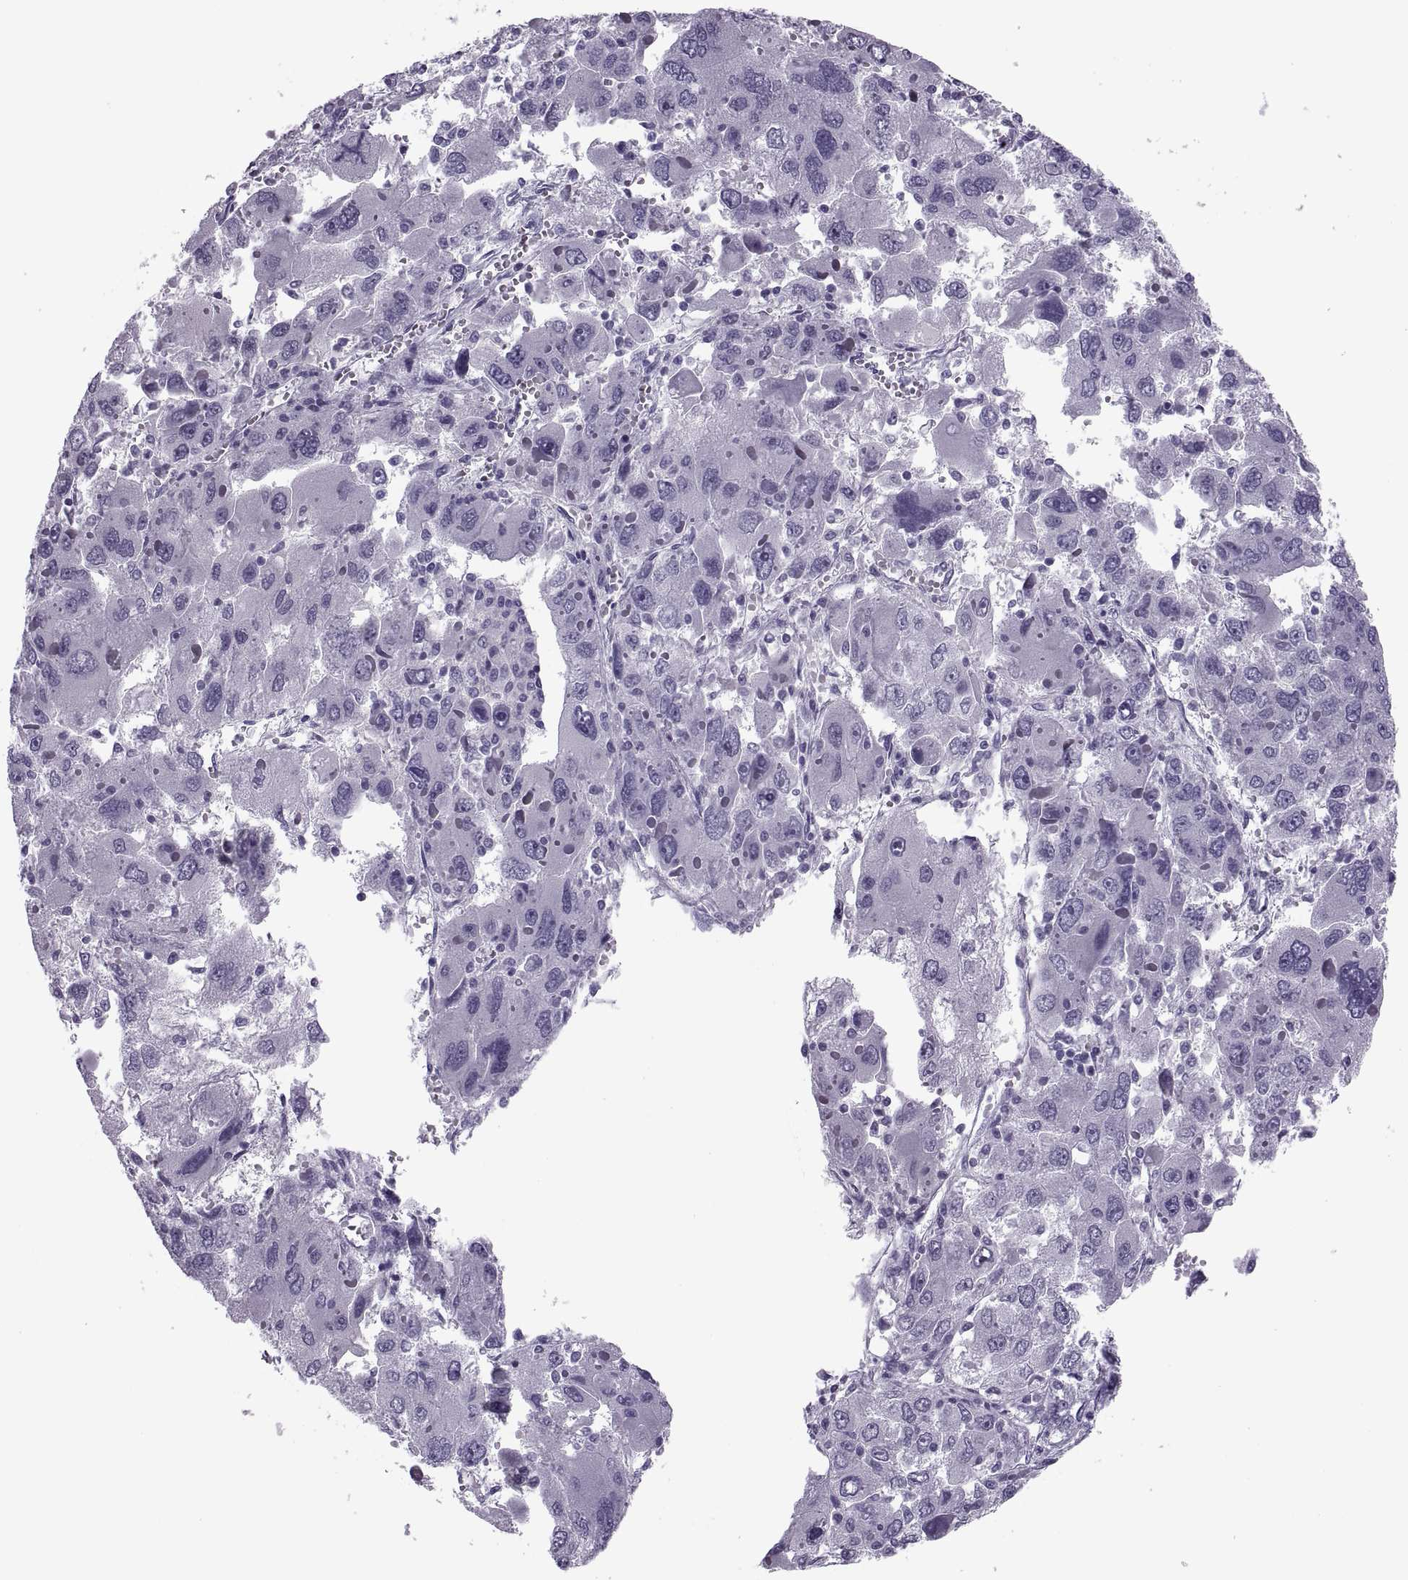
{"staining": {"intensity": "negative", "quantity": "none", "location": "none"}, "tissue": "liver cancer", "cell_type": "Tumor cells", "image_type": "cancer", "snomed": [{"axis": "morphology", "description": "Carcinoma, Hepatocellular, NOS"}, {"axis": "topography", "description": "Liver"}], "caption": "The immunohistochemistry histopathology image has no significant positivity in tumor cells of liver hepatocellular carcinoma tissue.", "gene": "SYNGR4", "patient": {"sex": "female", "age": 41}}